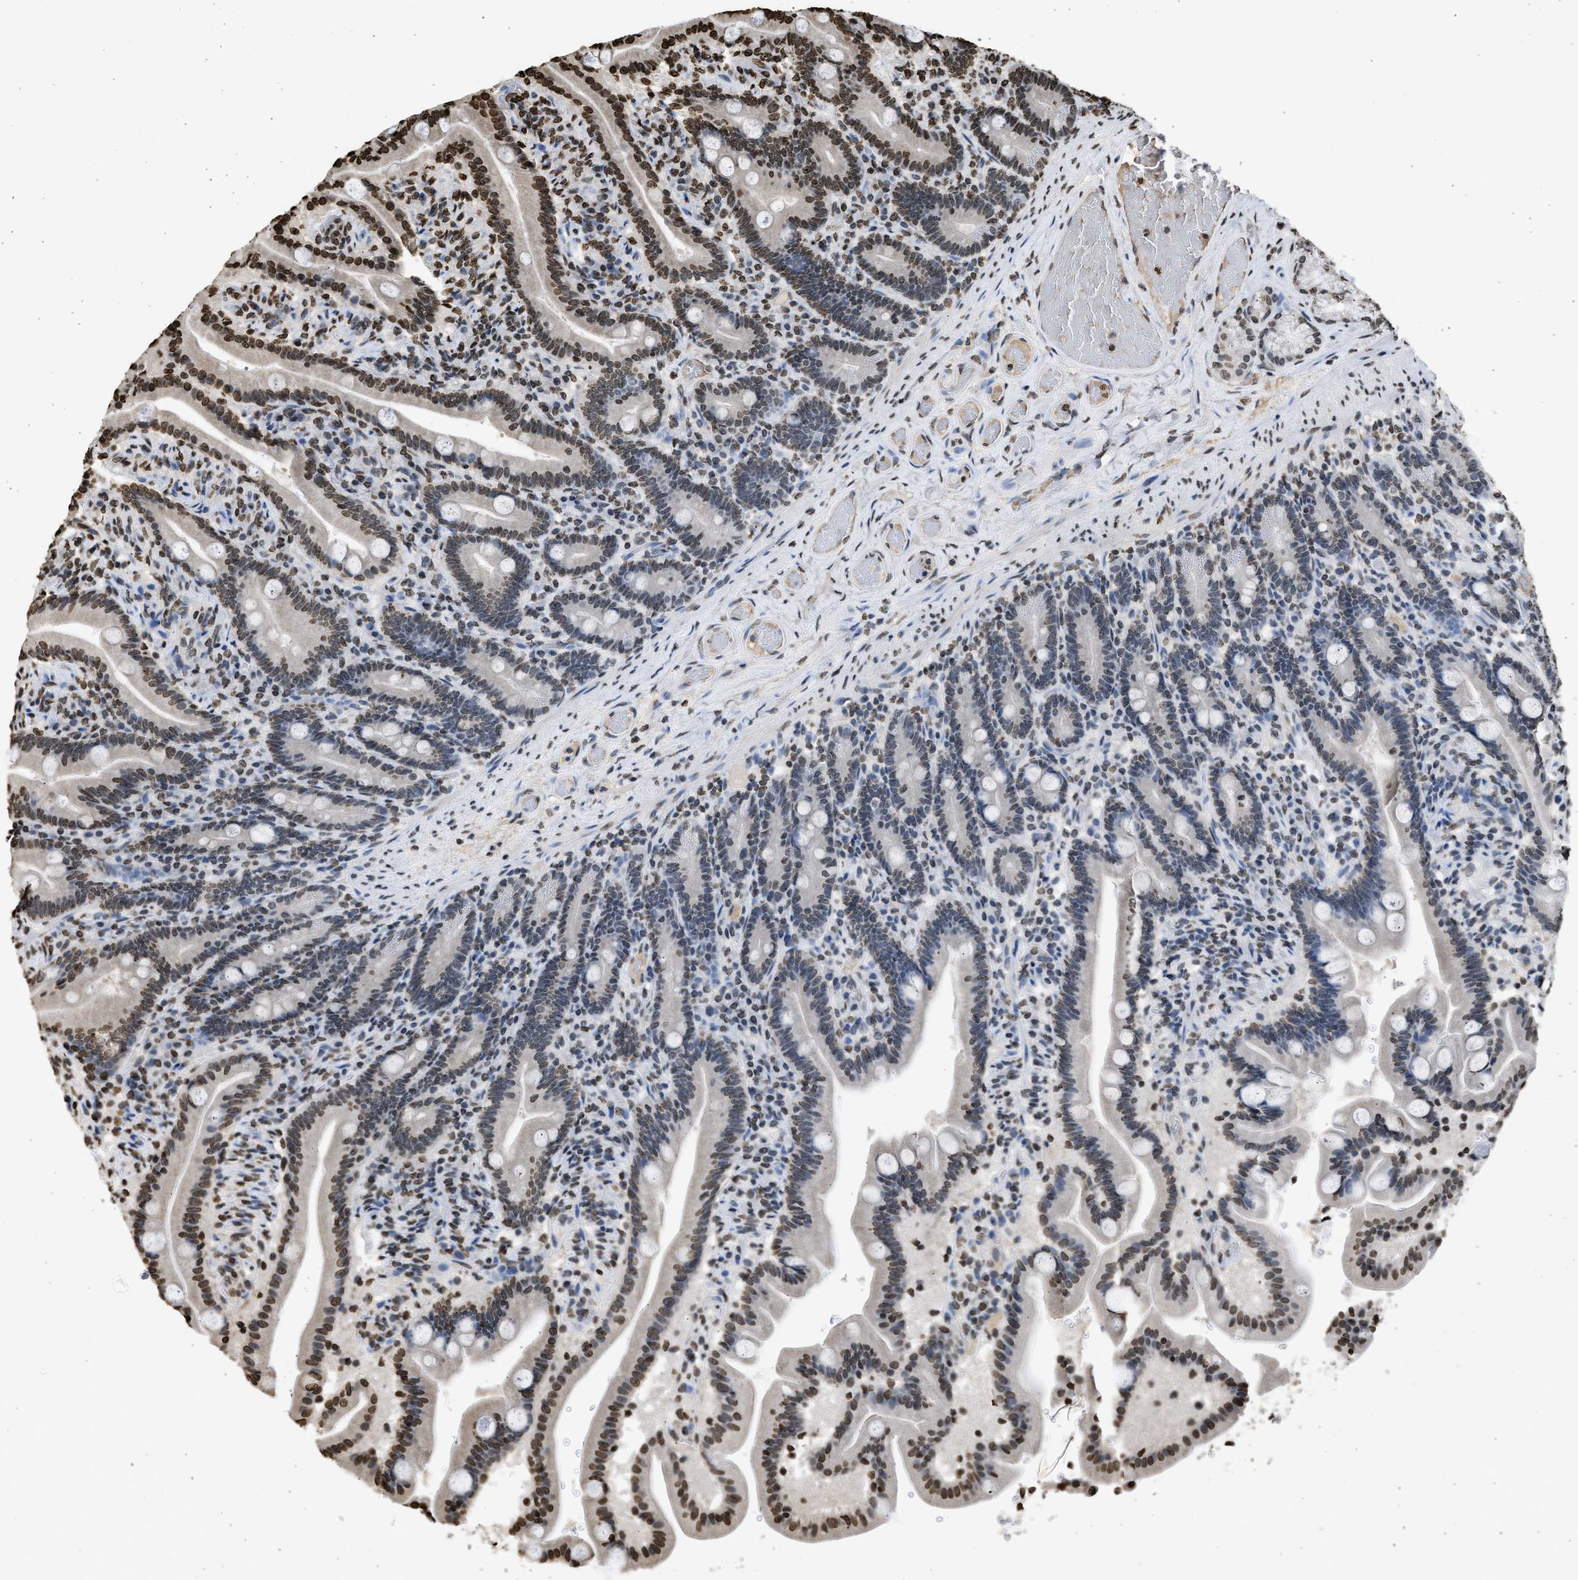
{"staining": {"intensity": "strong", "quantity": "25%-75%", "location": "nuclear"}, "tissue": "duodenum", "cell_type": "Glandular cells", "image_type": "normal", "snomed": [{"axis": "morphology", "description": "Normal tissue, NOS"}, {"axis": "topography", "description": "Duodenum"}], "caption": "A high amount of strong nuclear positivity is appreciated in approximately 25%-75% of glandular cells in benign duodenum. (IHC, brightfield microscopy, high magnification).", "gene": "RRAGC", "patient": {"sex": "male", "age": 54}}